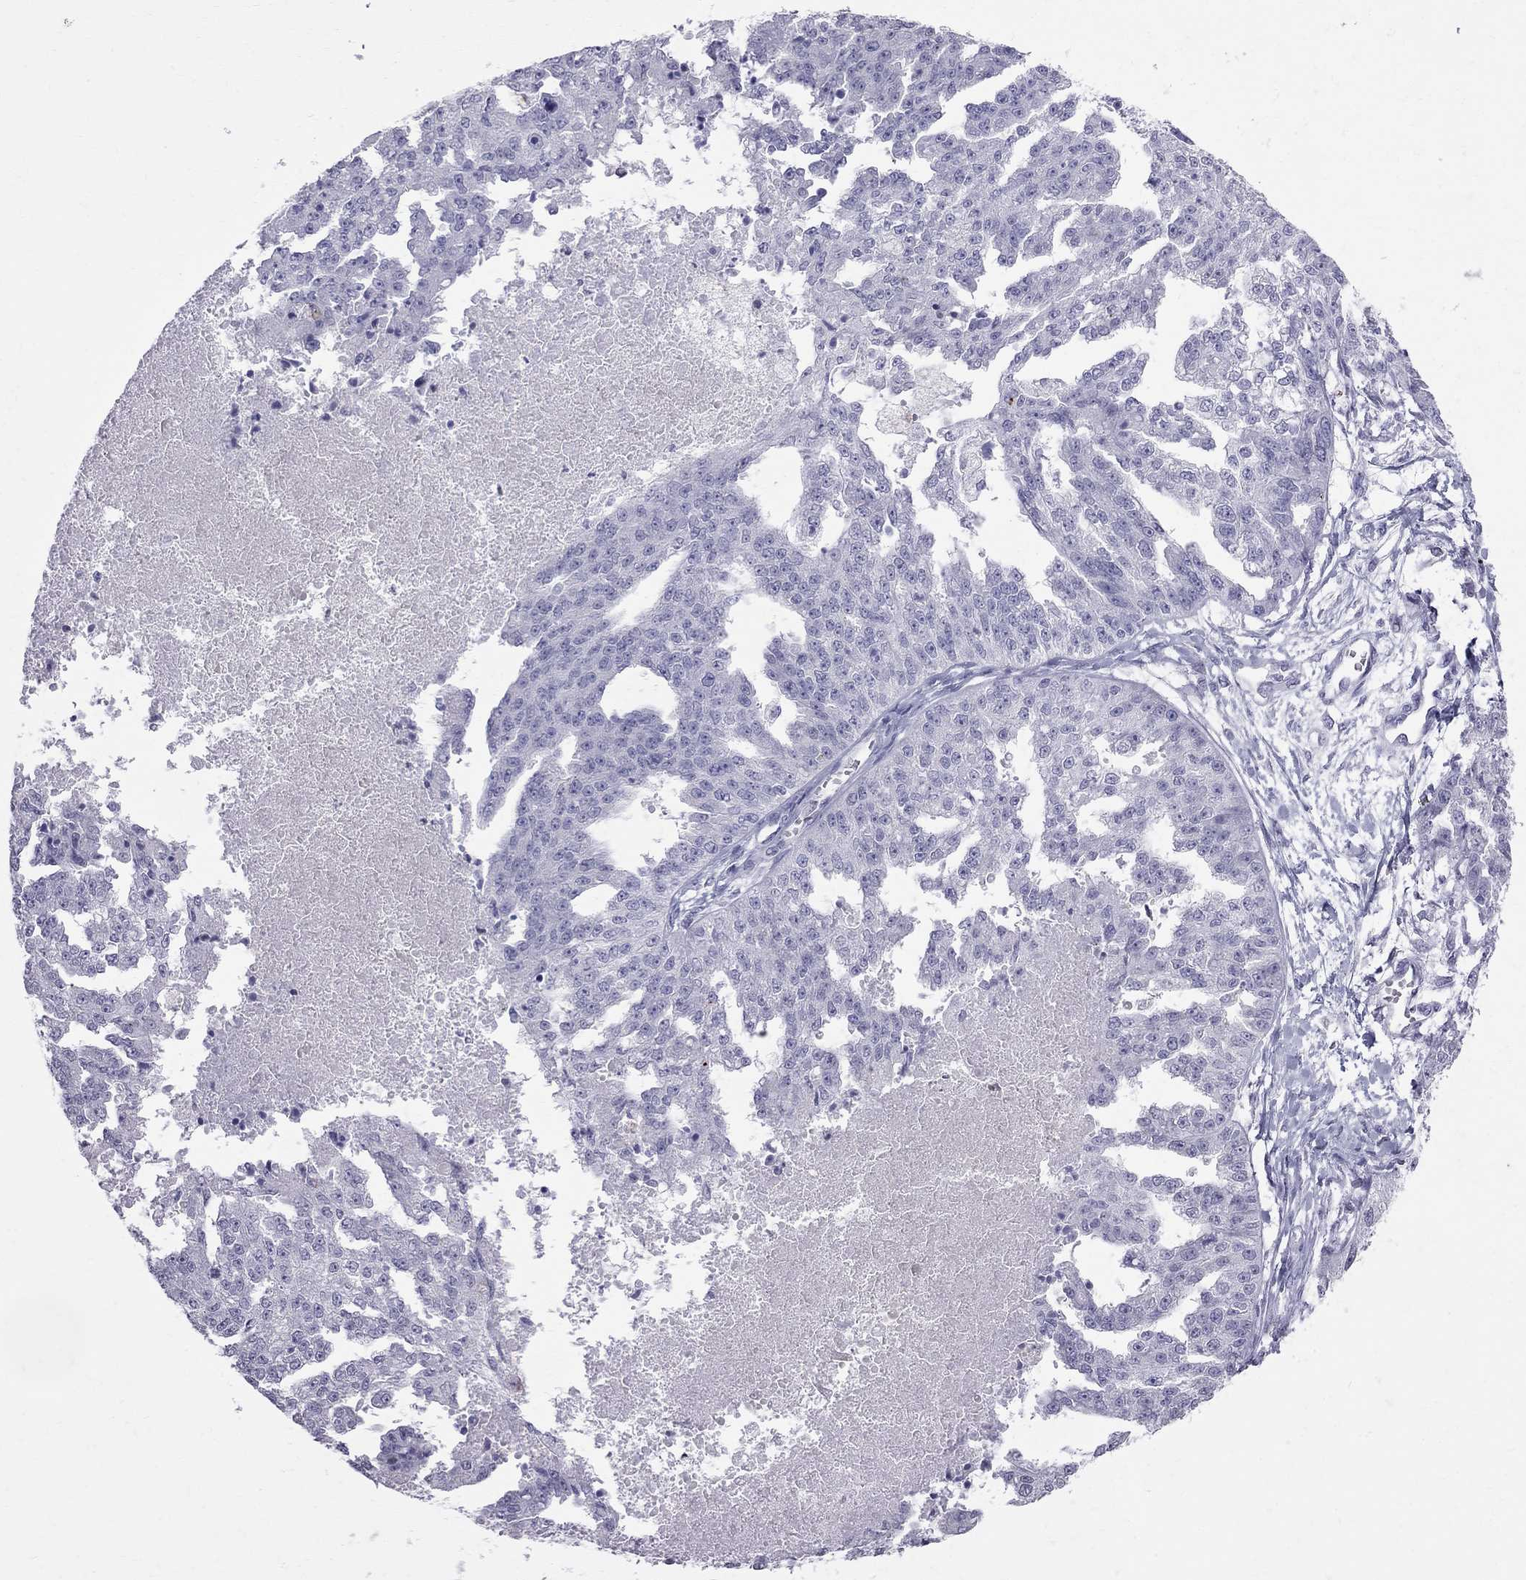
{"staining": {"intensity": "negative", "quantity": "none", "location": "none"}, "tissue": "ovarian cancer", "cell_type": "Tumor cells", "image_type": "cancer", "snomed": [{"axis": "morphology", "description": "Cystadenocarcinoma, serous, NOS"}, {"axis": "topography", "description": "Ovary"}], "caption": "High power microscopy image of an IHC histopathology image of ovarian cancer, revealing no significant expression in tumor cells.", "gene": "MUC15", "patient": {"sex": "female", "age": 58}}